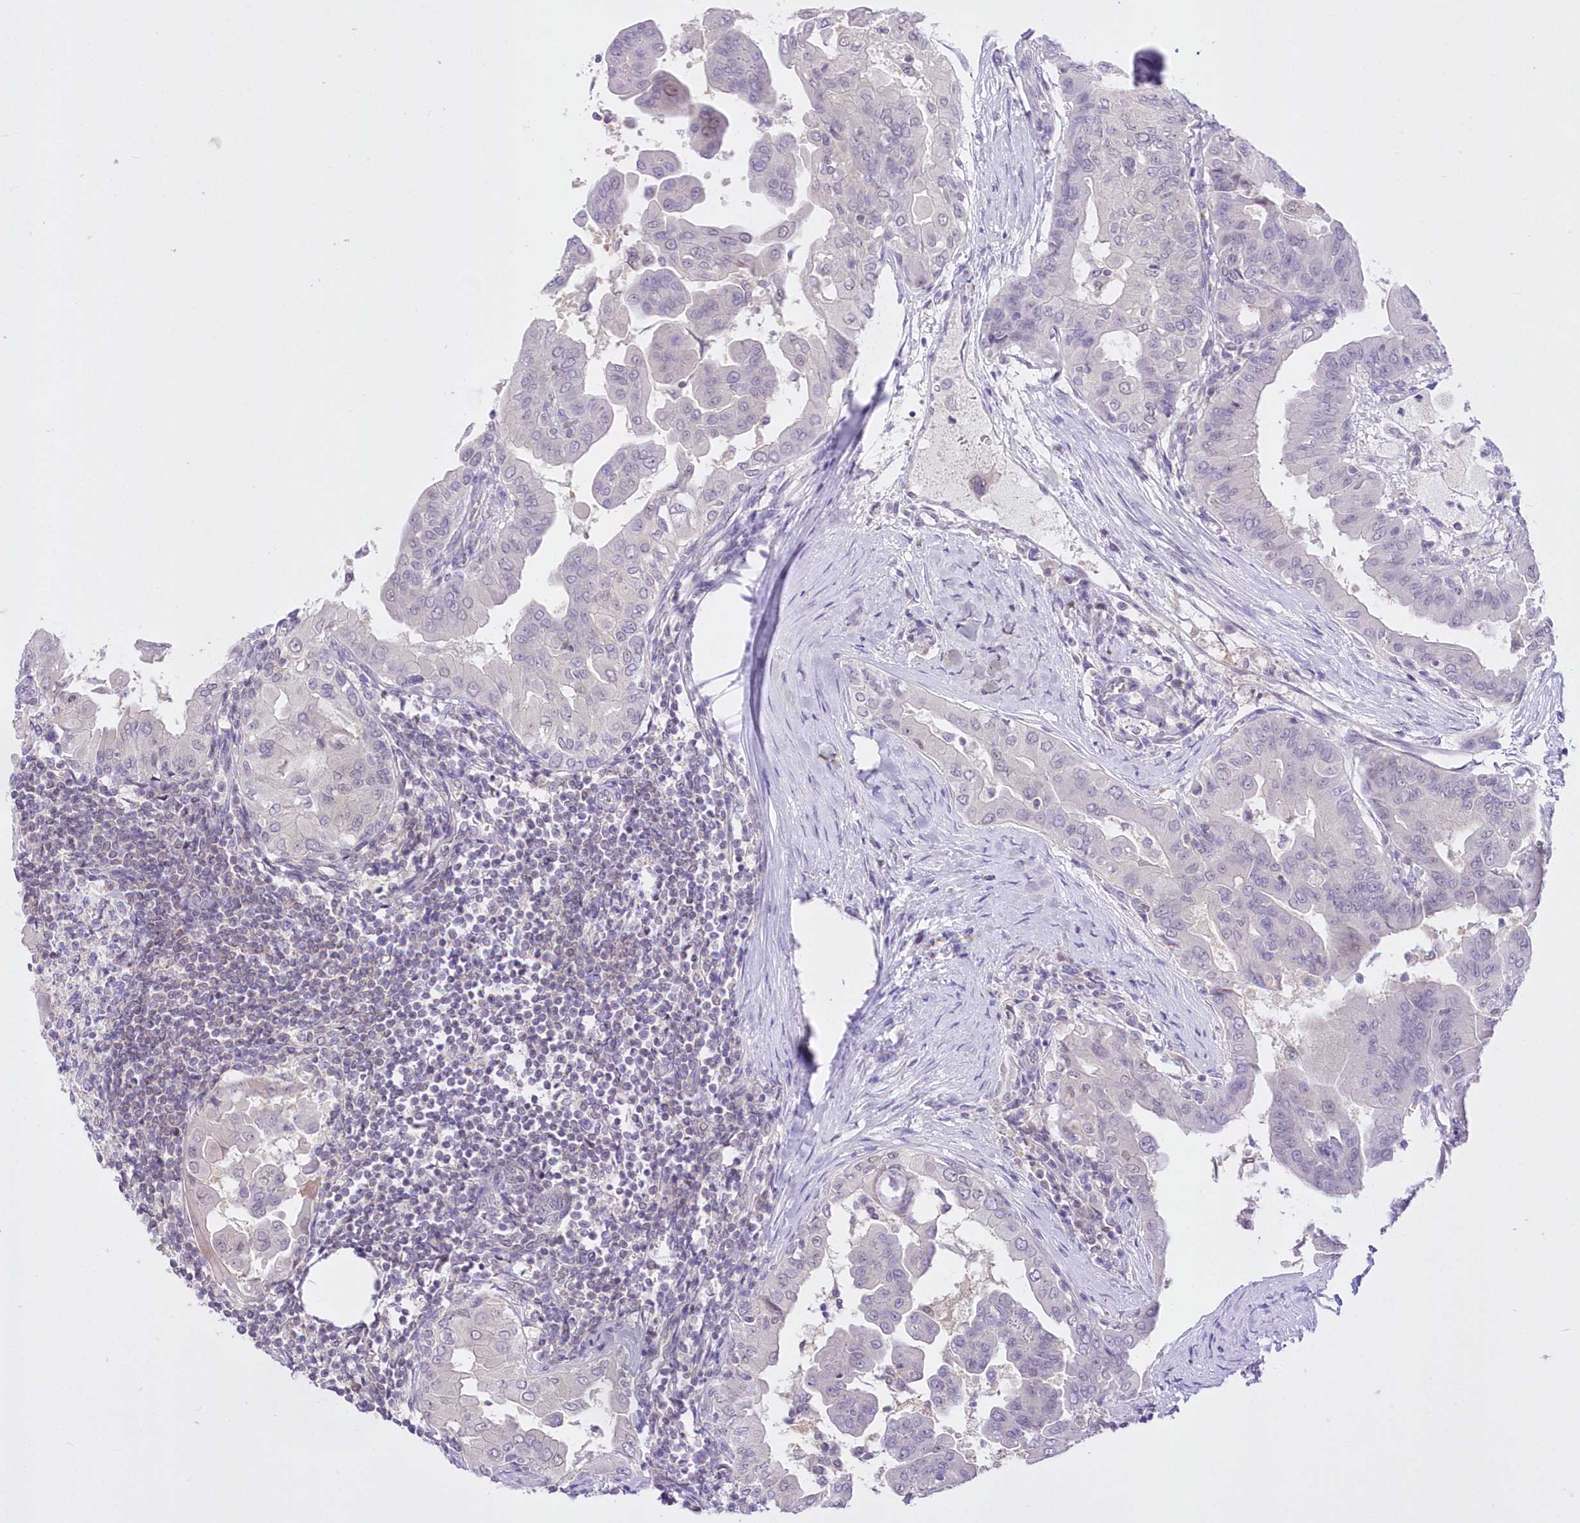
{"staining": {"intensity": "negative", "quantity": "none", "location": "none"}, "tissue": "thyroid cancer", "cell_type": "Tumor cells", "image_type": "cancer", "snomed": [{"axis": "morphology", "description": "Papillary adenocarcinoma, NOS"}, {"axis": "topography", "description": "Thyroid gland"}], "caption": "High power microscopy photomicrograph of an IHC micrograph of thyroid cancer (papillary adenocarcinoma), revealing no significant positivity in tumor cells.", "gene": "UBA6", "patient": {"sex": "male", "age": 33}}